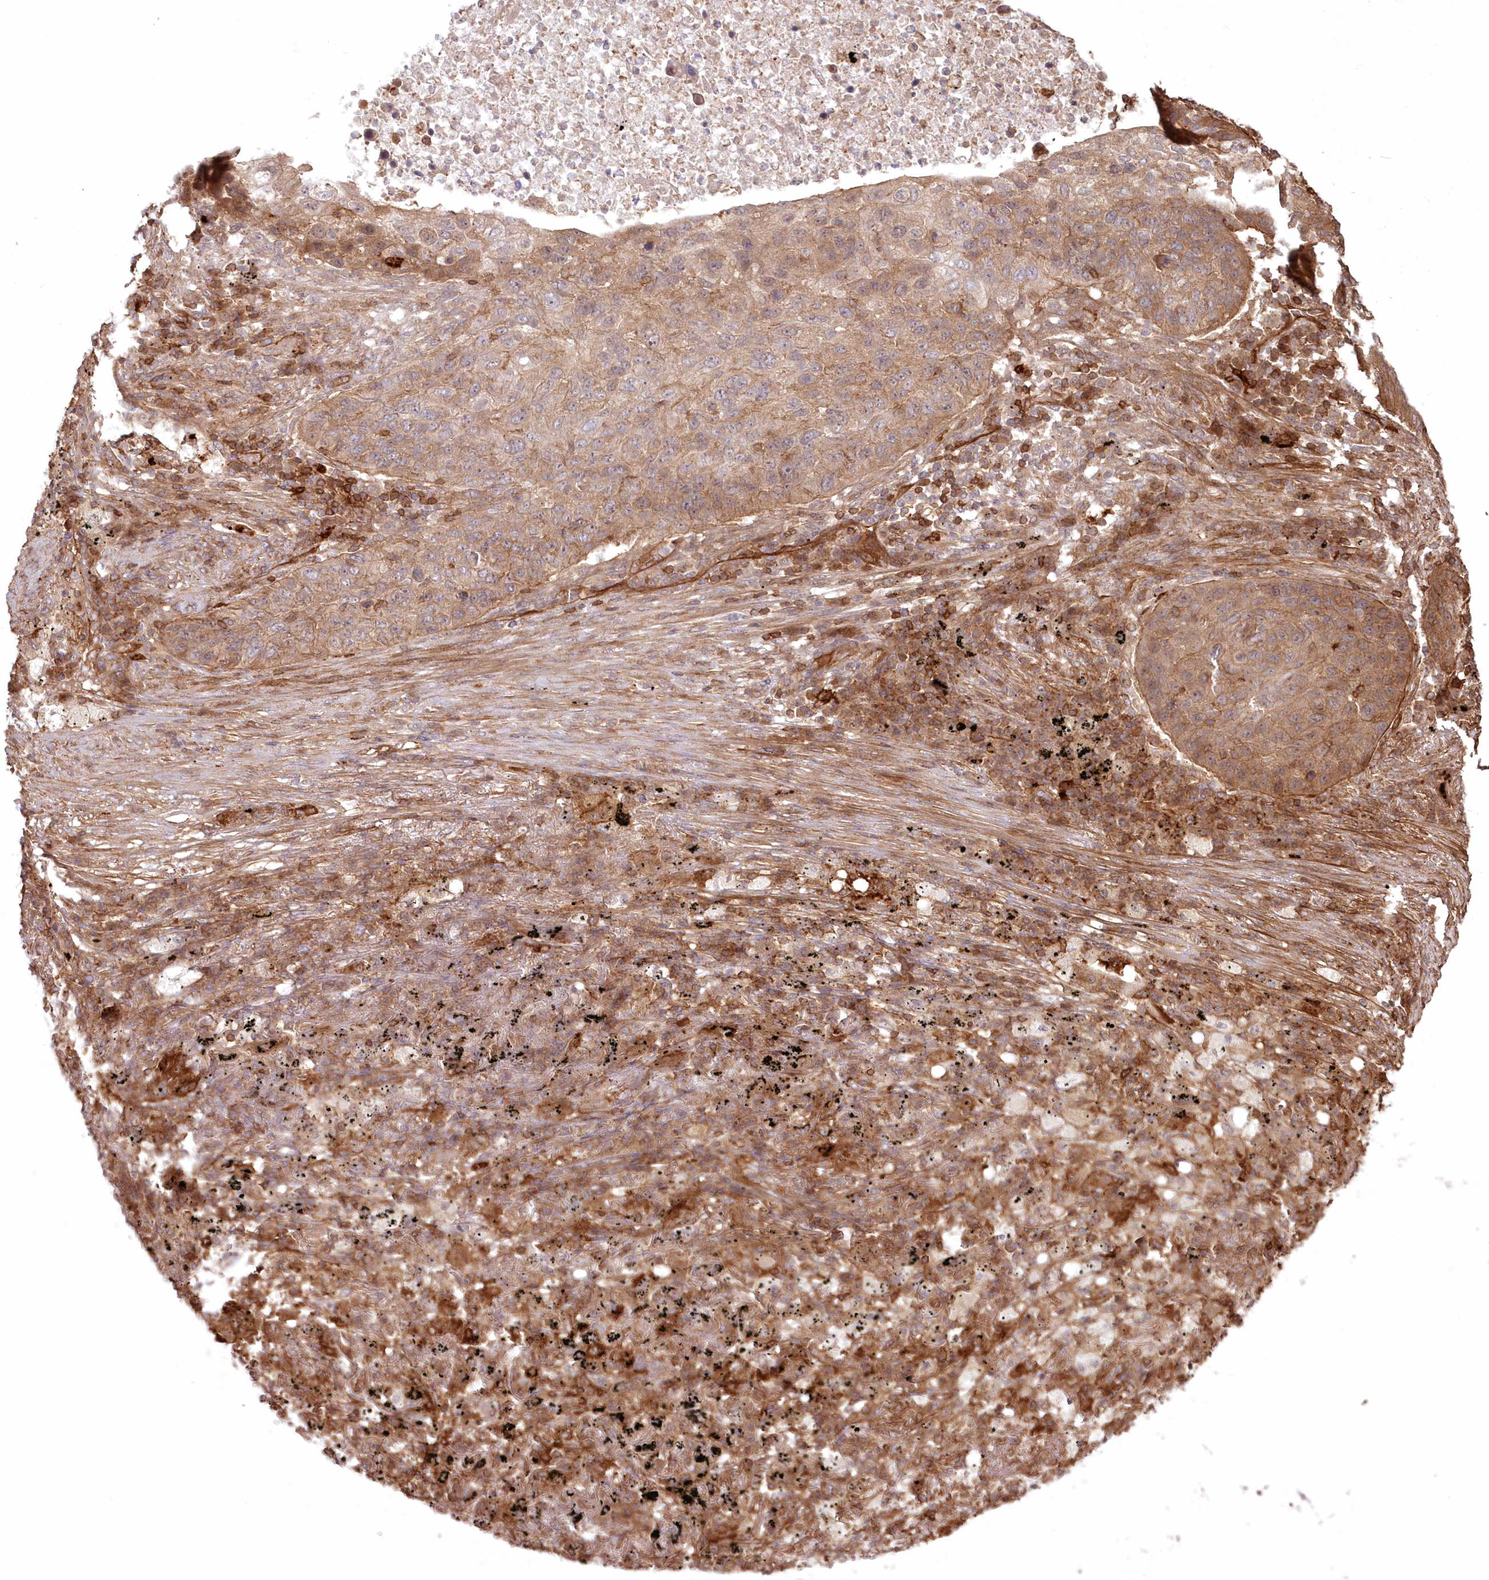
{"staining": {"intensity": "moderate", "quantity": ">75%", "location": "cytoplasmic/membranous"}, "tissue": "lung cancer", "cell_type": "Tumor cells", "image_type": "cancer", "snomed": [{"axis": "morphology", "description": "Squamous cell carcinoma, NOS"}, {"axis": "topography", "description": "Lung"}], "caption": "Lung cancer (squamous cell carcinoma) was stained to show a protein in brown. There is medium levels of moderate cytoplasmic/membranous positivity in about >75% of tumor cells.", "gene": "RGCC", "patient": {"sex": "female", "age": 63}}